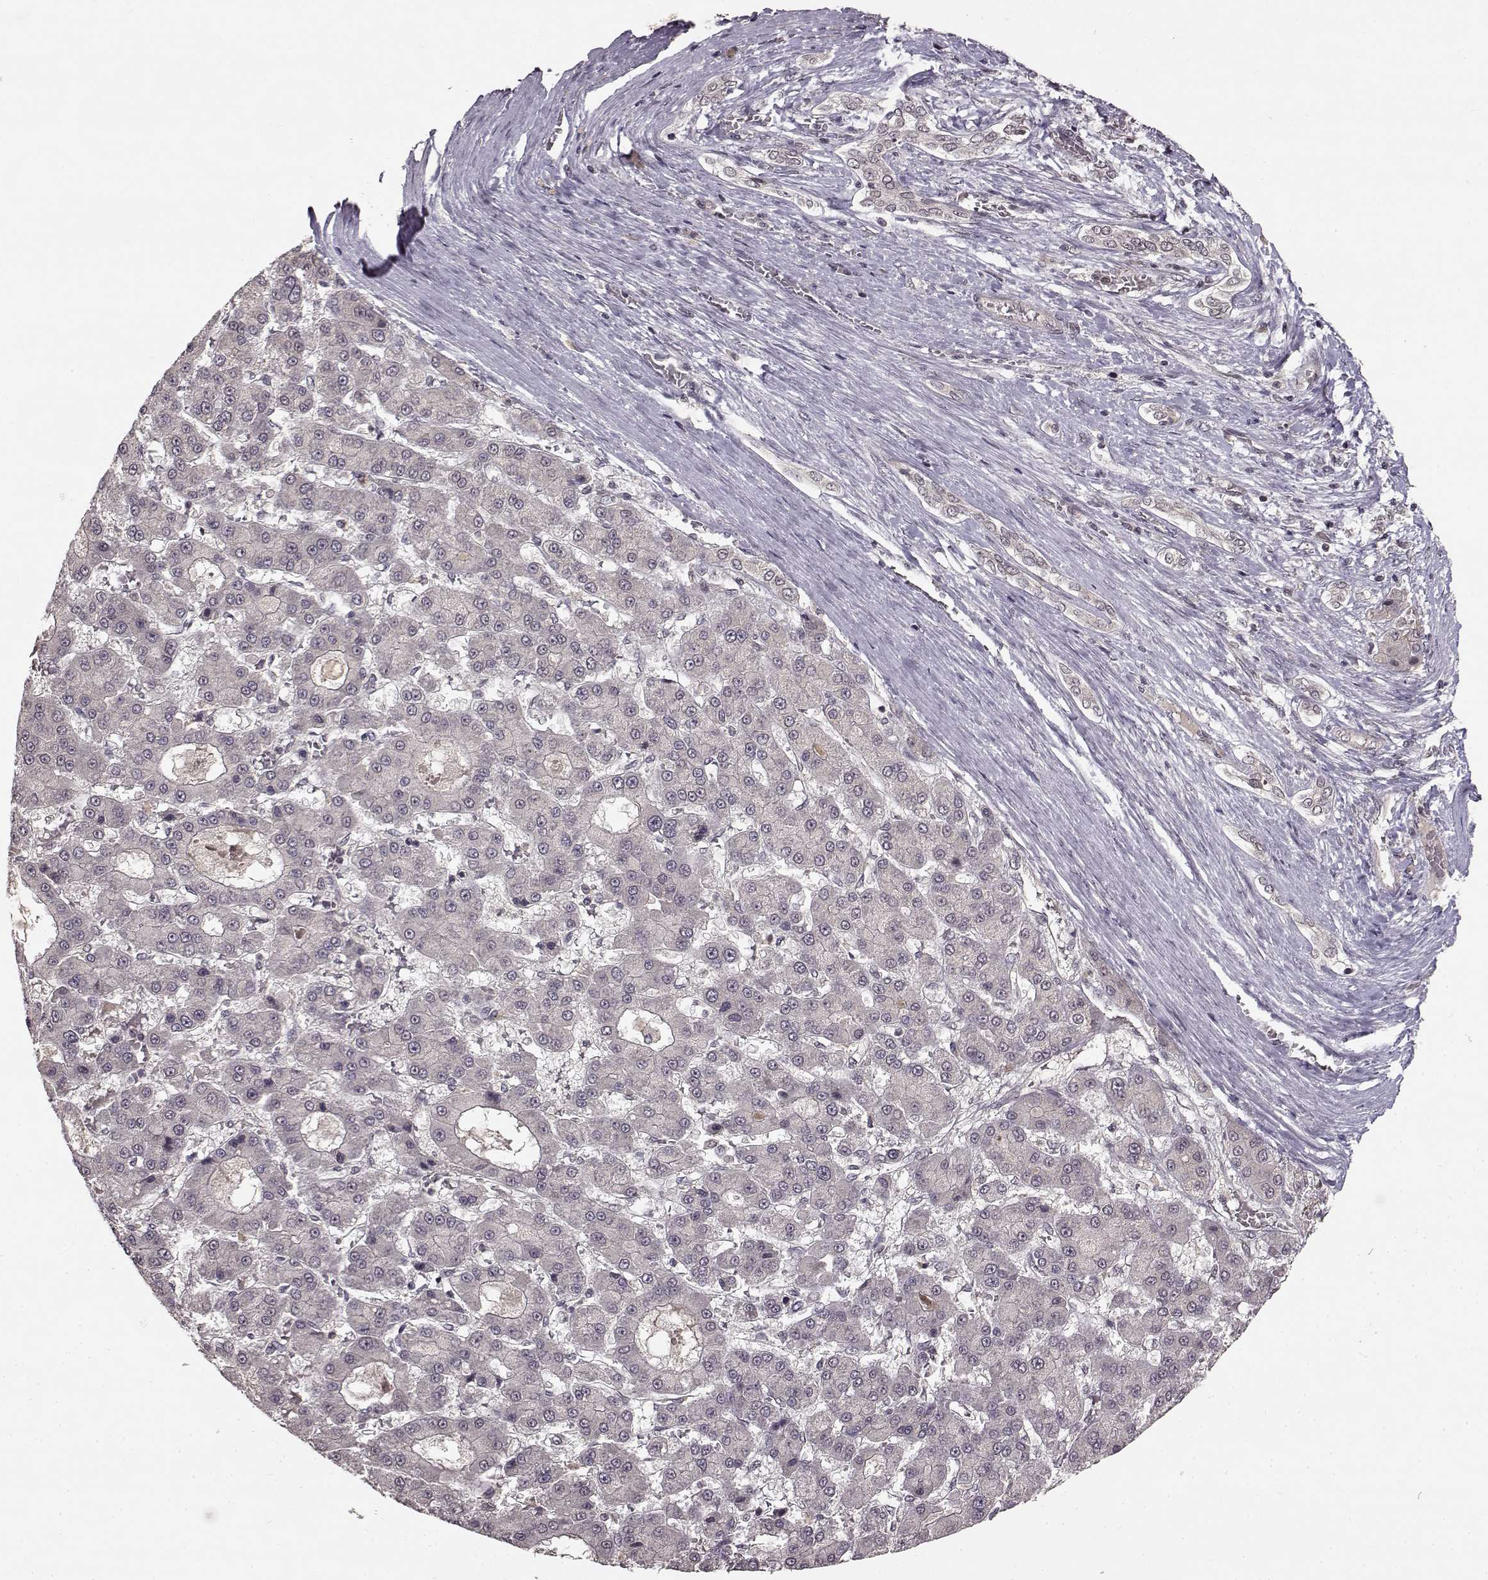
{"staining": {"intensity": "negative", "quantity": "none", "location": "none"}, "tissue": "liver cancer", "cell_type": "Tumor cells", "image_type": "cancer", "snomed": [{"axis": "morphology", "description": "Carcinoma, Hepatocellular, NOS"}, {"axis": "topography", "description": "Liver"}], "caption": "Immunohistochemical staining of hepatocellular carcinoma (liver) exhibits no significant staining in tumor cells. Brightfield microscopy of IHC stained with DAB (3,3'-diaminobenzidine) (brown) and hematoxylin (blue), captured at high magnification.", "gene": "NTRK2", "patient": {"sex": "male", "age": 70}}